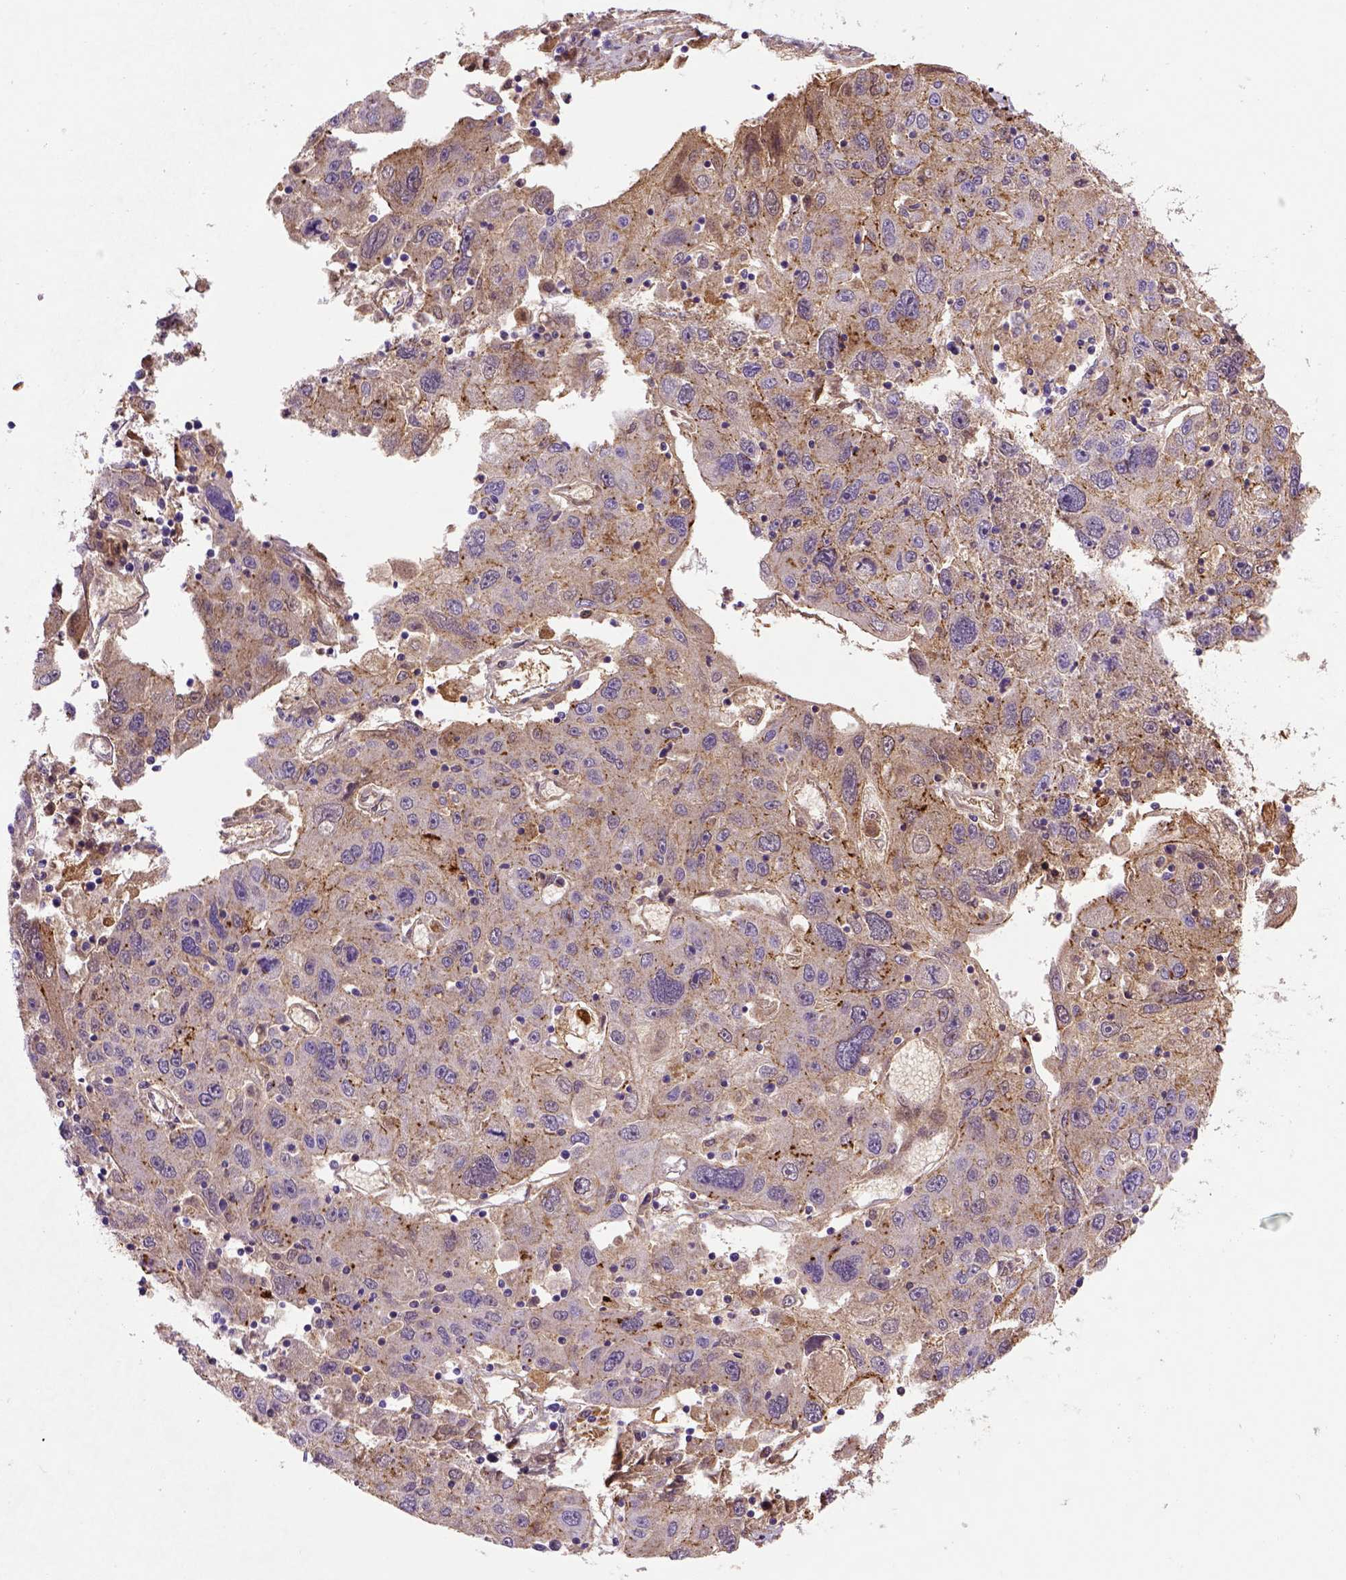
{"staining": {"intensity": "weak", "quantity": ">75%", "location": "cytoplasmic/membranous"}, "tissue": "stomach cancer", "cell_type": "Tumor cells", "image_type": "cancer", "snomed": [{"axis": "morphology", "description": "Adenocarcinoma, NOS"}, {"axis": "topography", "description": "Stomach"}], "caption": "Stomach cancer (adenocarcinoma) tissue demonstrates weak cytoplasmic/membranous positivity in approximately >75% of tumor cells Using DAB (3,3'-diaminobenzidine) (brown) and hematoxylin (blue) stains, captured at high magnification using brightfield microscopy.", "gene": "CDH1", "patient": {"sex": "male", "age": 56}}